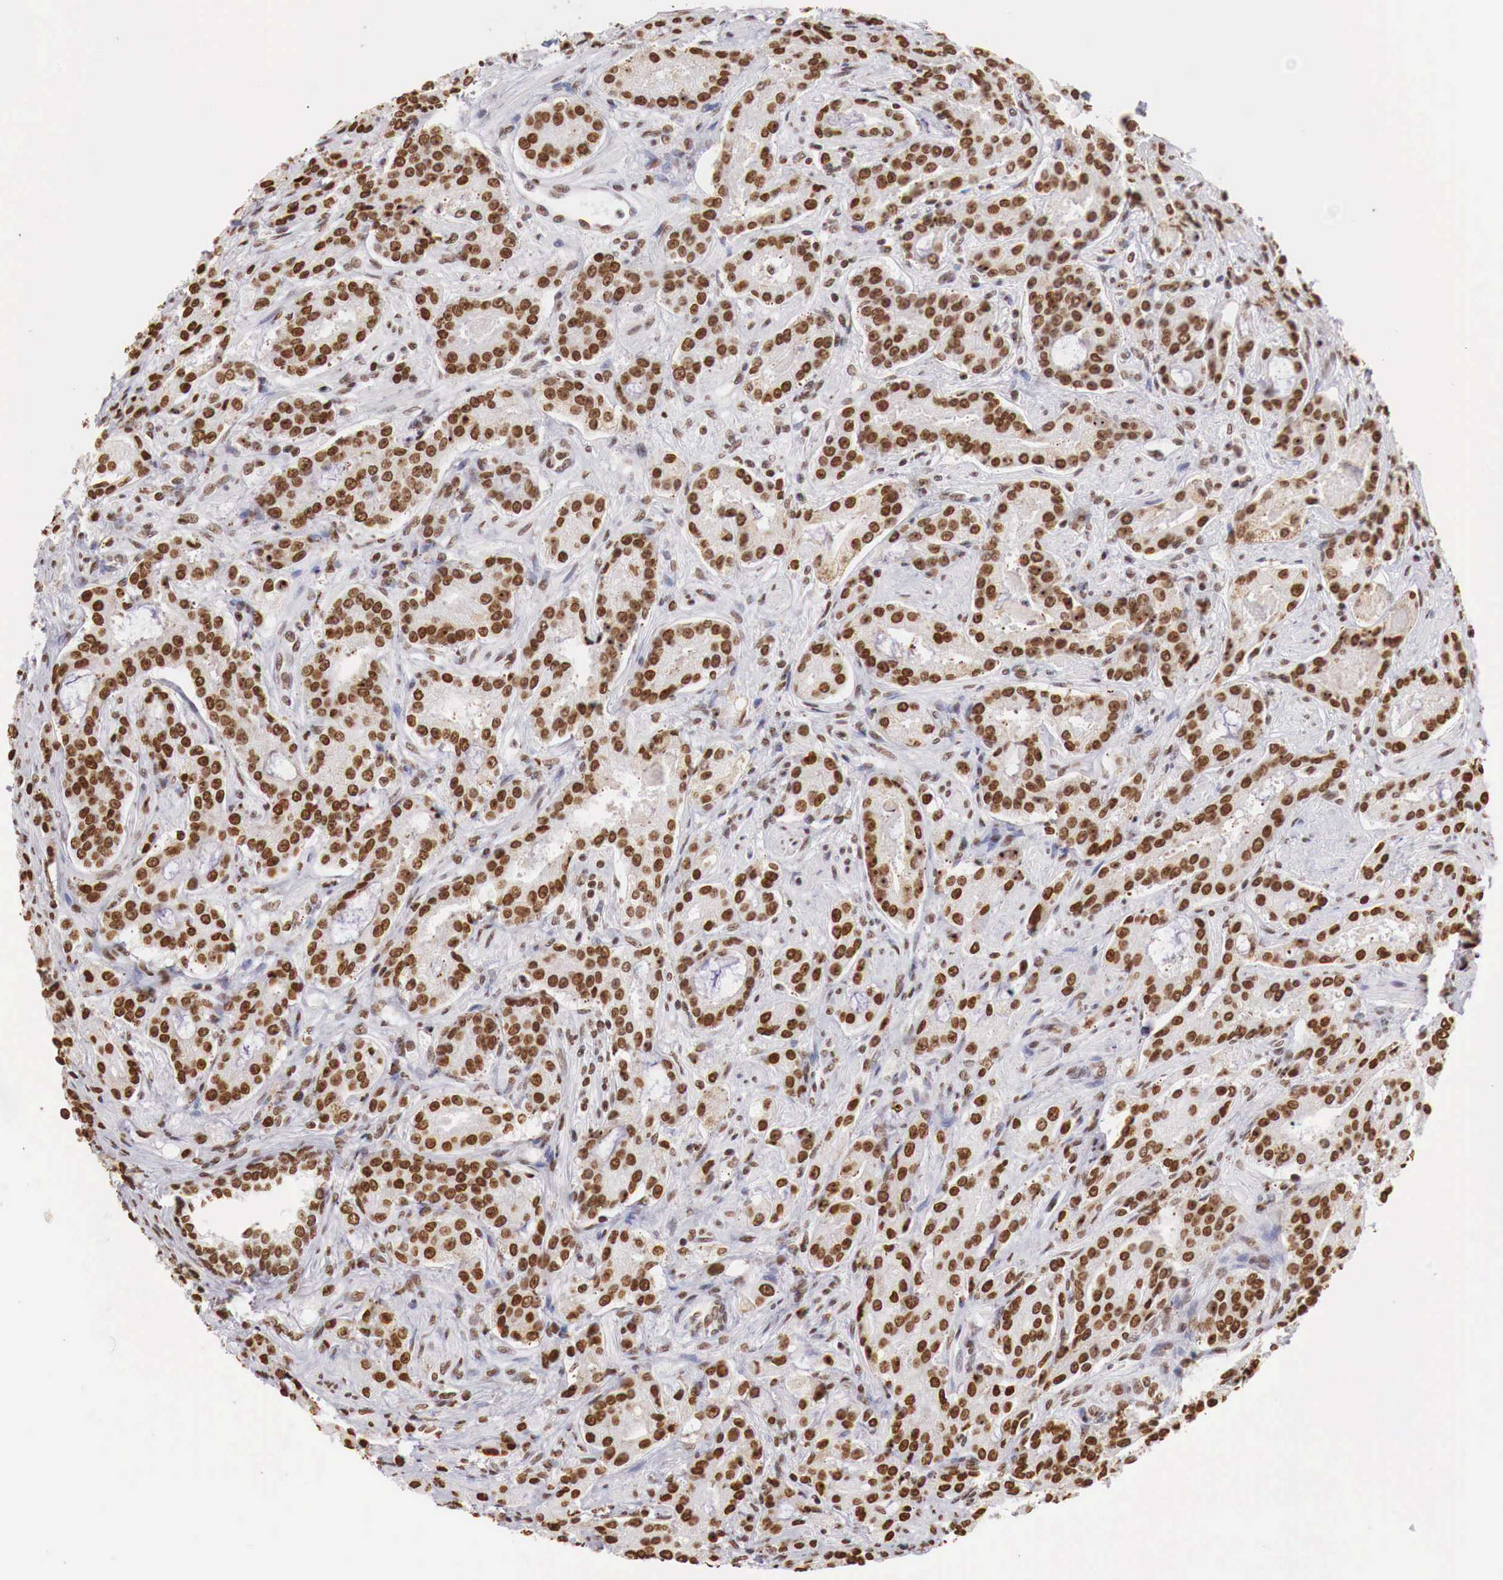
{"staining": {"intensity": "strong", "quantity": ">75%", "location": "nuclear"}, "tissue": "prostate cancer", "cell_type": "Tumor cells", "image_type": "cancer", "snomed": [{"axis": "morphology", "description": "Adenocarcinoma, Medium grade"}, {"axis": "topography", "description": "Prostate"}], "caption": "An image of human prostate adenocarcinoma (medium-grade) stained for a protein displays strong nuclear brown staining in tumor cells.", "gene": "DKC1", "patient": {"sex": "male", "age": 72}}